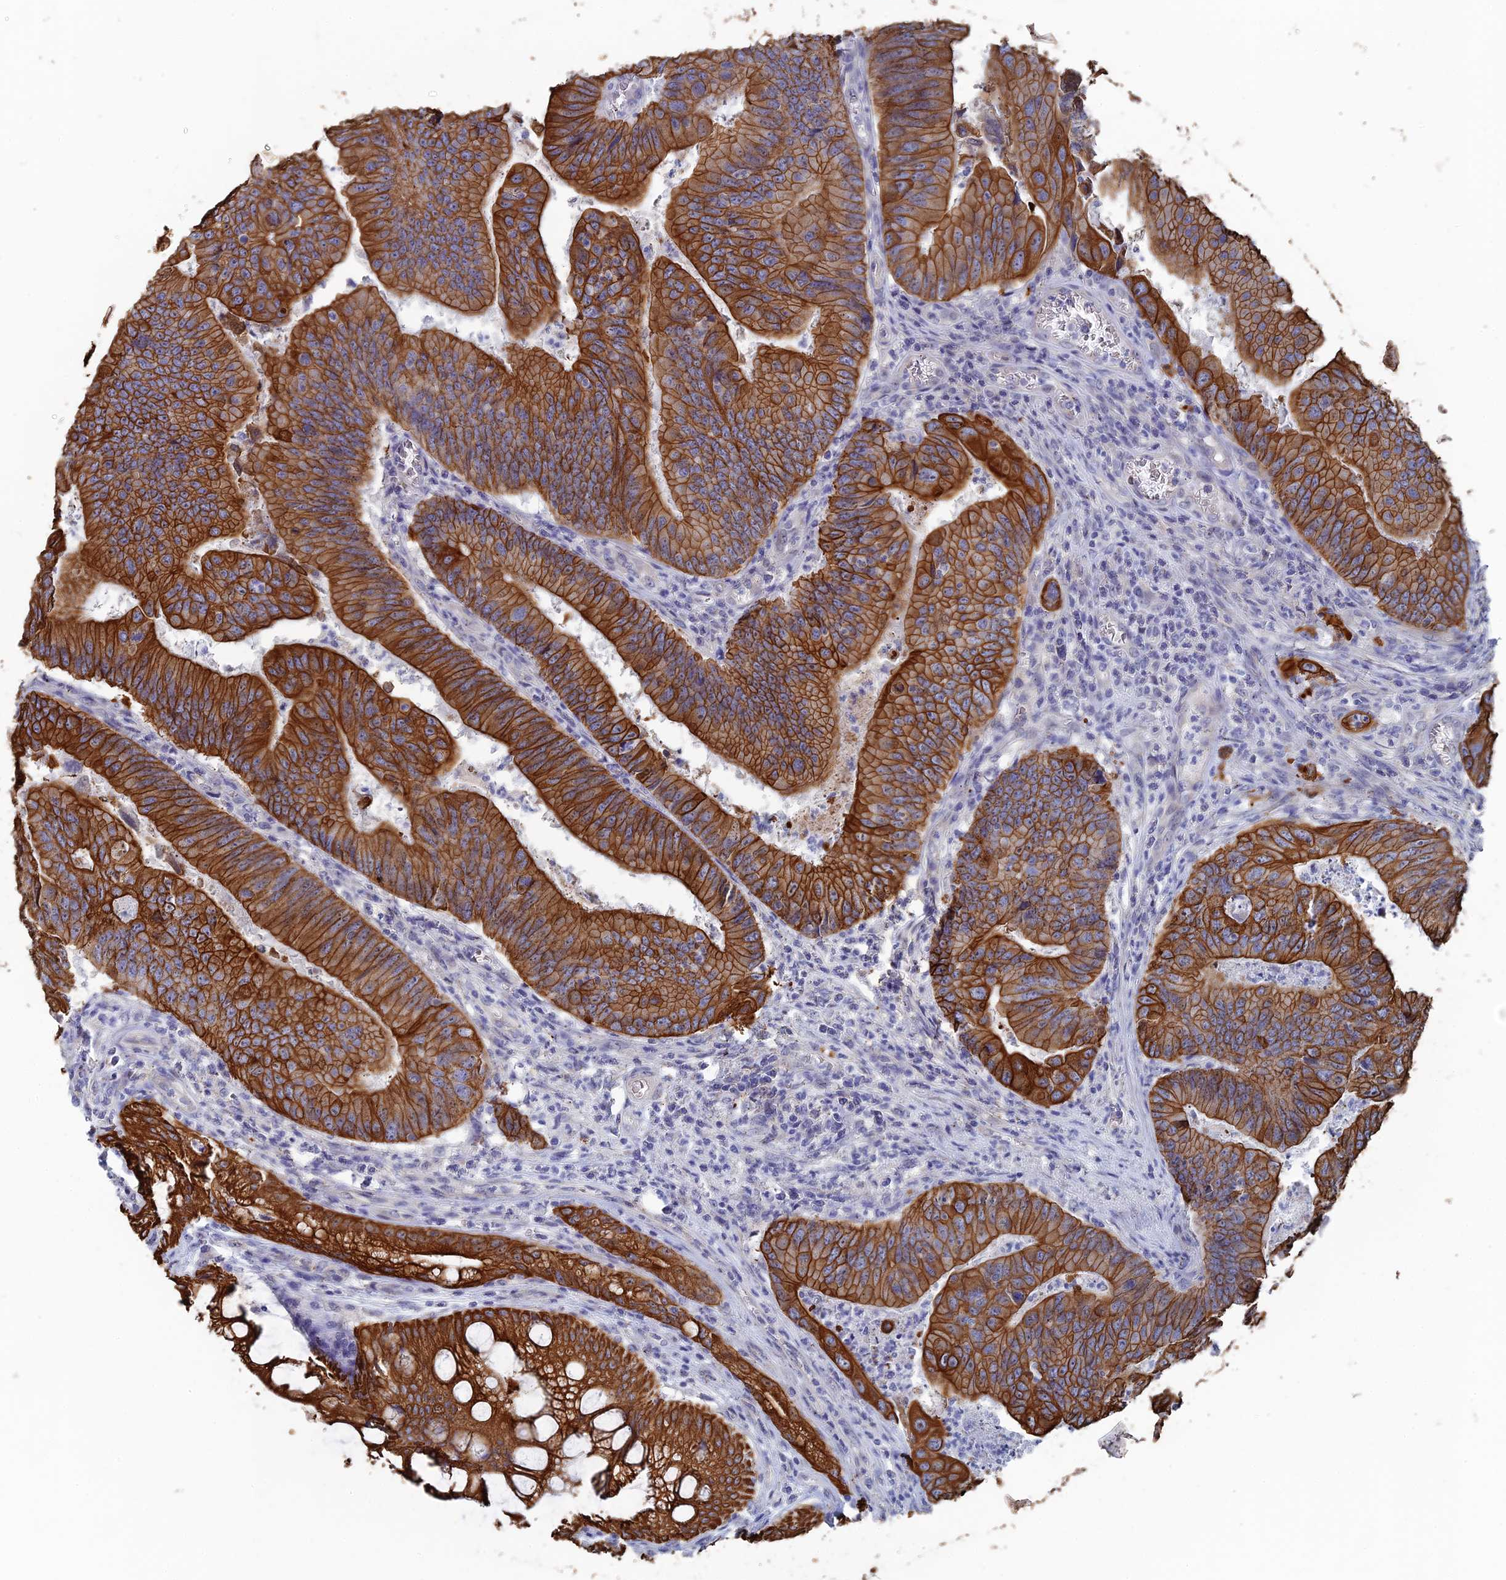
{"staining": {"intensity": "strong", "quantity": ">75%", "location": "cytoplasmic/membranous"}, "tissue": "colorectal cancer", "cell_type": "Tumor cells", "image_type": "cancer", "snomed": [{"axis": "morphology", "description": "Adenocarcinoma, NOS"}, {"axis": "topography", "description": "Colon"}], "caption": "Colorectal cancer (adenocarcinoma) tissue reveals strong cytoplasmic/membranous expression in approximately >75% of tumor cells, visualized by immunohistochemistry.", "gene": "SRFBP1", "patient": {"sex": "female", "age": 67}}